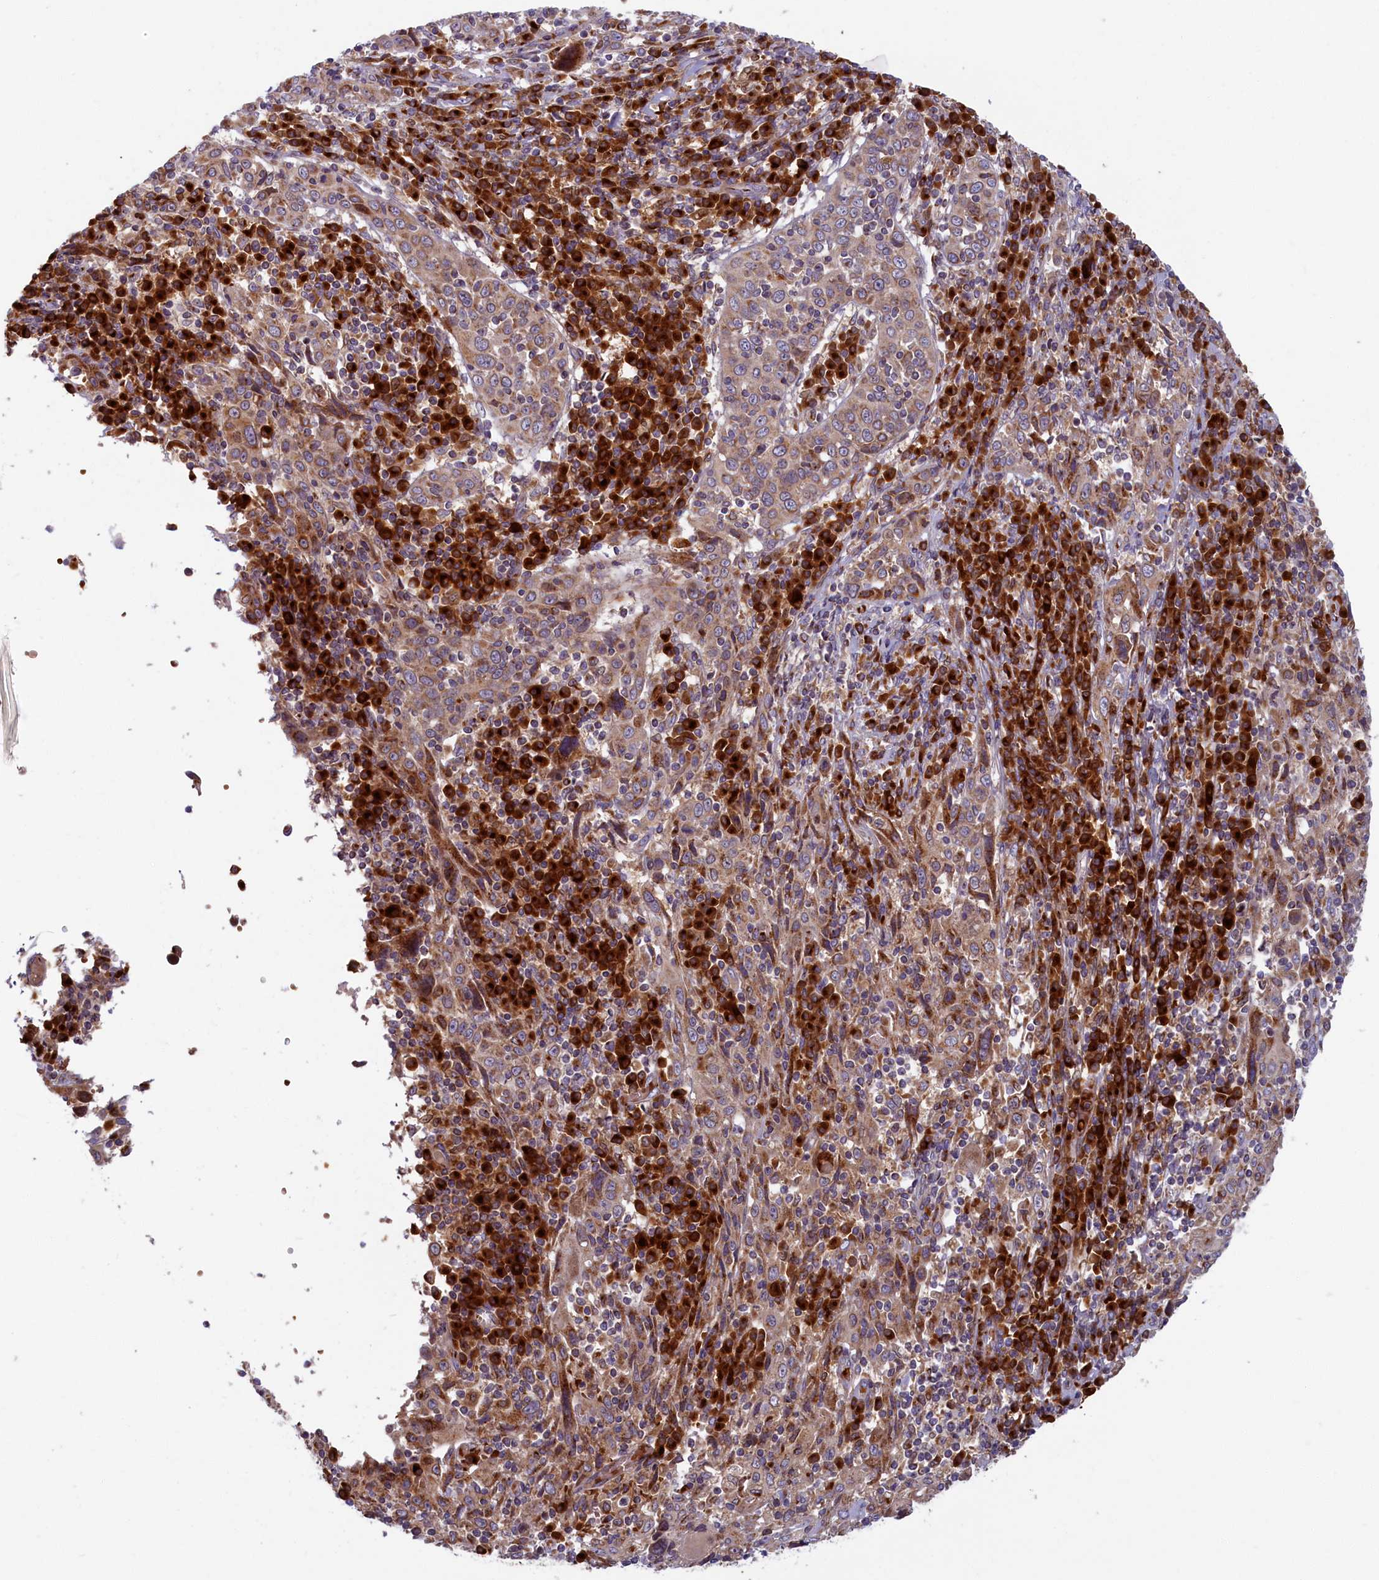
{"staining": {"intensity": "moderate", "quantity": ">75%", "location": "cytoplasmic/membranous"}, "tissue": "cervical cancer", "cell_type": "Tumor cells", "image_type": "cancer", "snomed": [{"axis": "morphology", "description": "Squamous cell carcinoma, NOS"}, {"axis": "topography", "description": "Cervix"}], "caption": "There is medium levels of moderate cytoplasmic/membranous positivity in tumor cells of cervical squamous cell carcinoma, as demonstrated by immunohistochemical staining (brown color).", "gene": "BLVRB", "patient": {"sex": "female", "age": 46}}